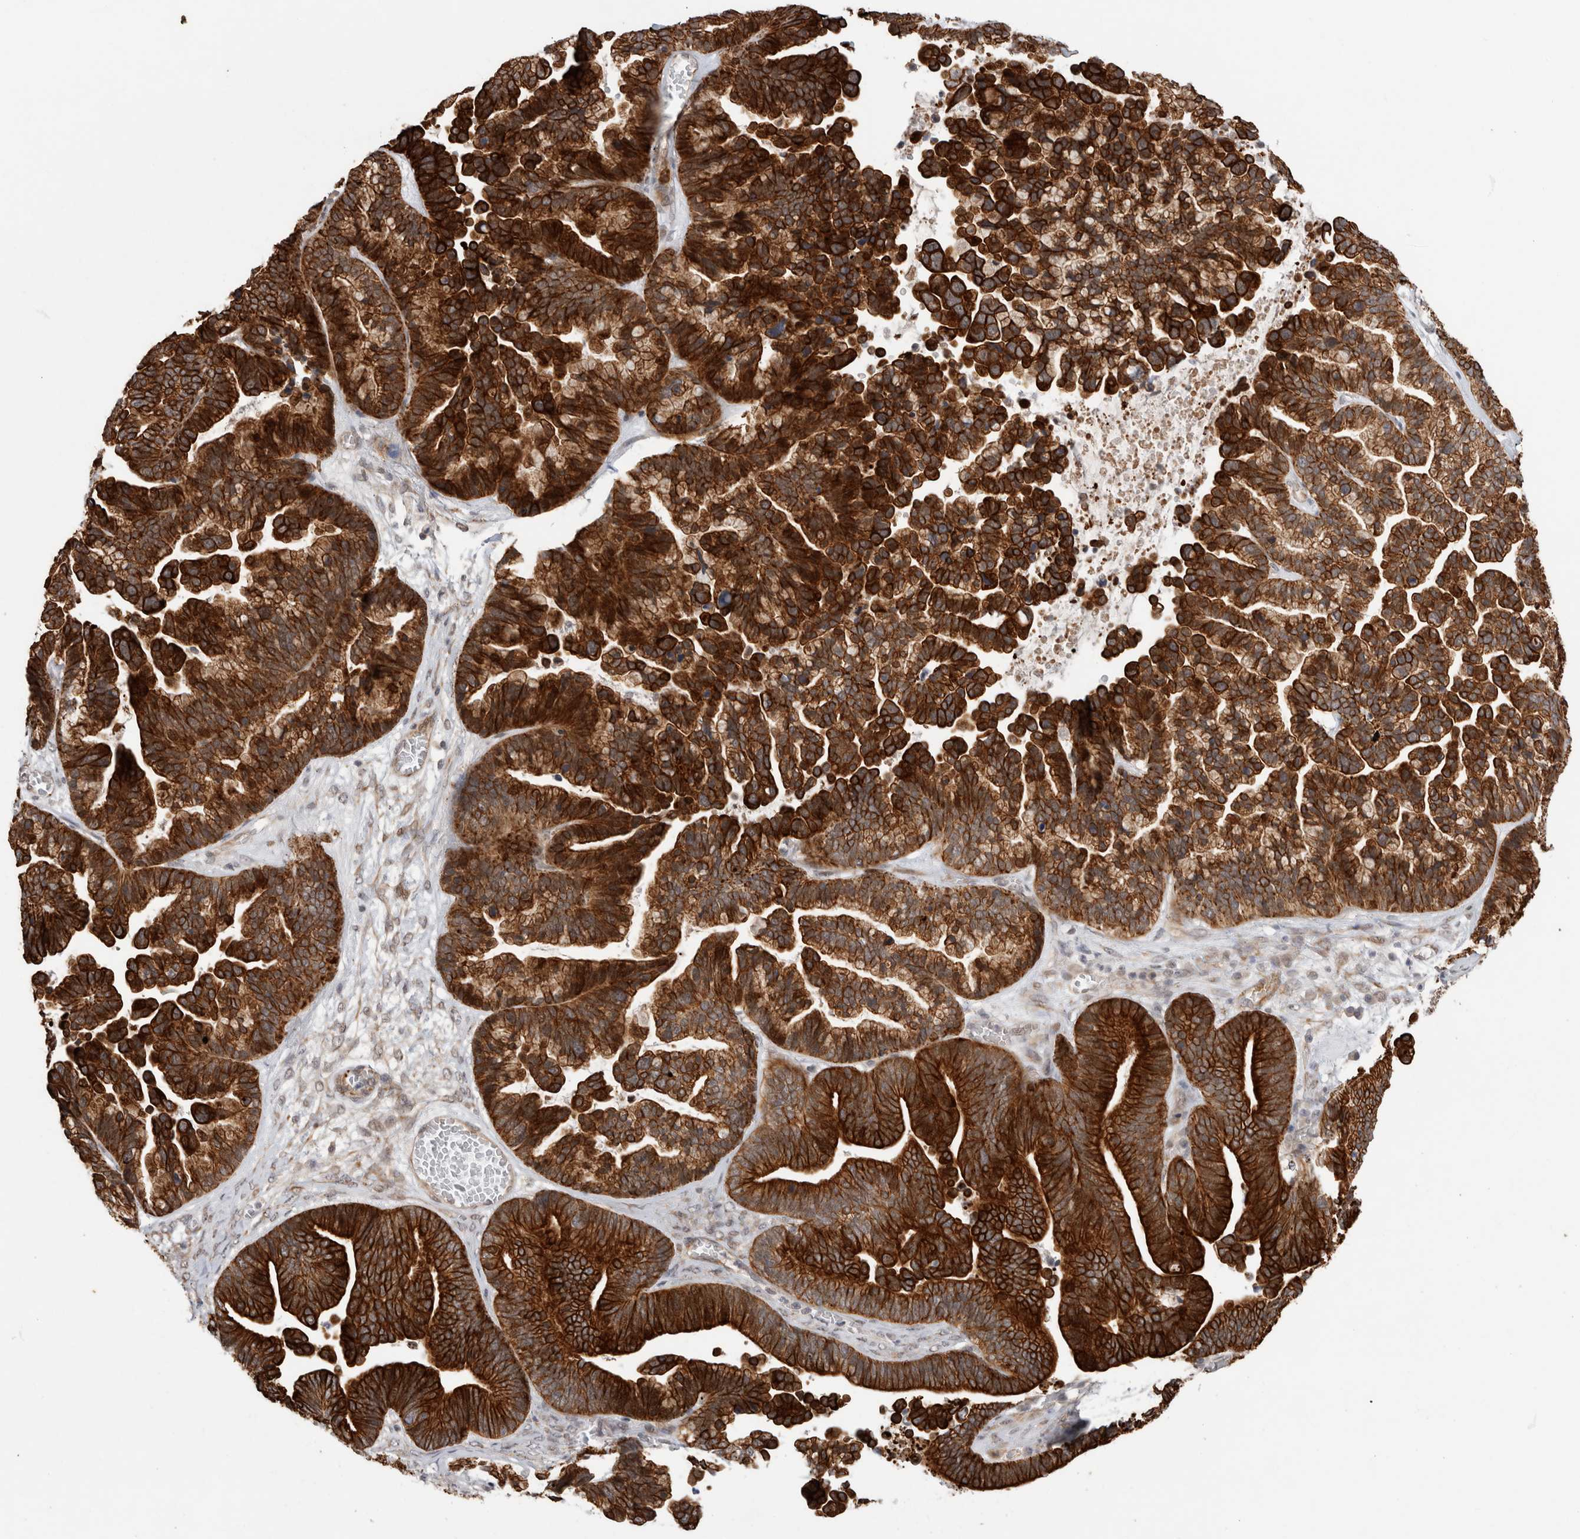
{"staining": {"intensity": "strong", "quantity": ">75%", "location": "cytoplasmic/membranous"}, "tissue": "ovarian cancer", "cell_type": "Tumor cells", "image_type": "cancer", "snomed": [{"axis": "morphology", "description": "Cystadenocarcinoma, serous, NOS"}, {"axis": "topography", "description": "Ovary"}], "caption": "Brown immunohistochemical staining in human serous cystadenocarcinoma (ovarian) demonstrates strong cytoplasmic/membranous positivity in about >75% of tumor cells.", "gene": "CRISPLD1", "patient": {"sex": "female", "age": 56}}